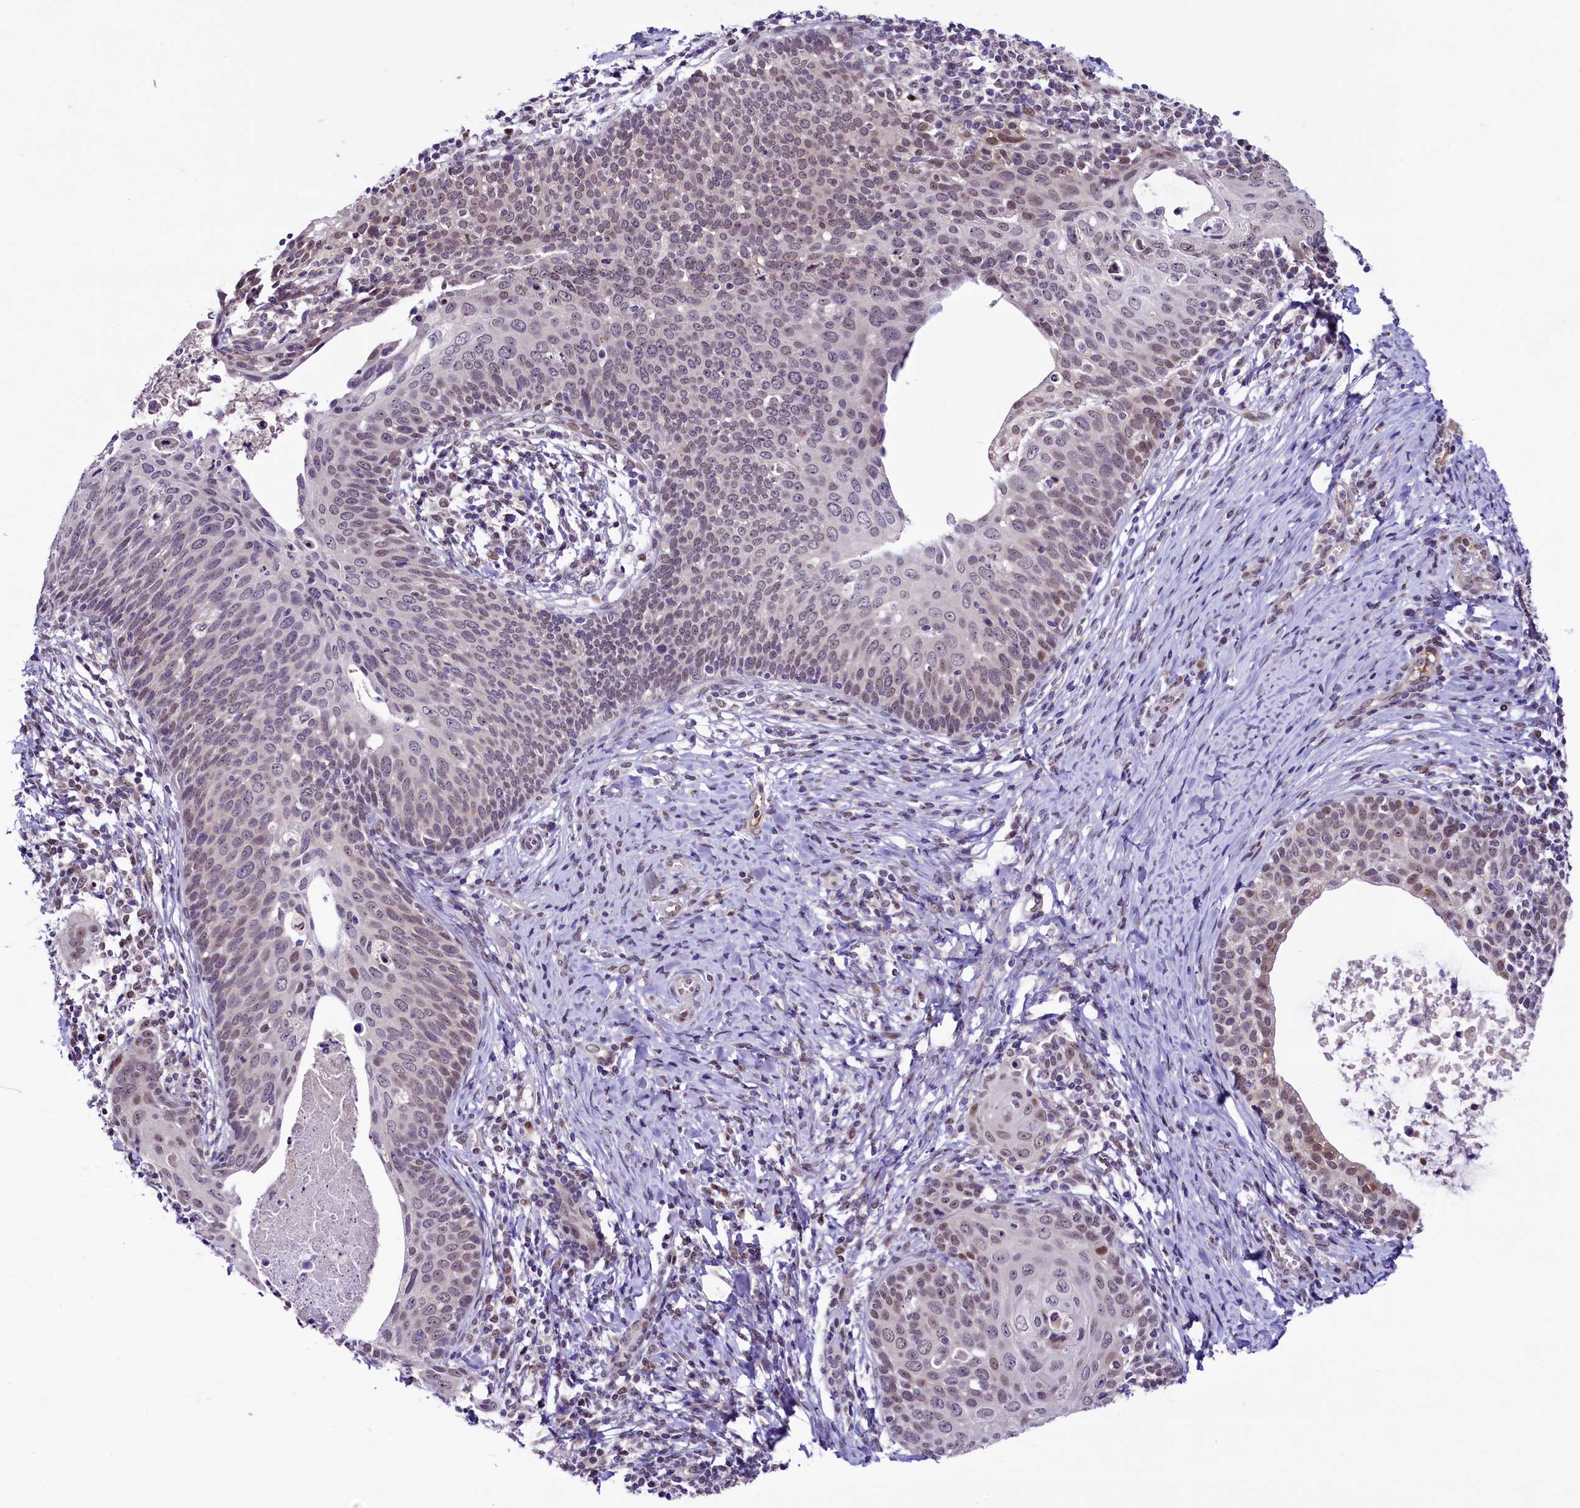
{"staining": {"intensity": "weak", "quantity": "<25%", "location": "nuclear"}, "tissue": "cervical cancer", "cell_type": "Tumor cells", "image_type": "cancer", "snomed": [{"axis": "morphology", "description": "Squamous cell carcinoma, NOS"}, {"axis": "topography", "description": "Cervix"}], "caption": "An IHC histopathology image of squamous cell carcinoma (cervical) is shown. There is no staining in tumor cells of squamous cell carcinoma (cervical).", "gene": "LEUTX", "patient": {"sex": "female", "age": 52}}